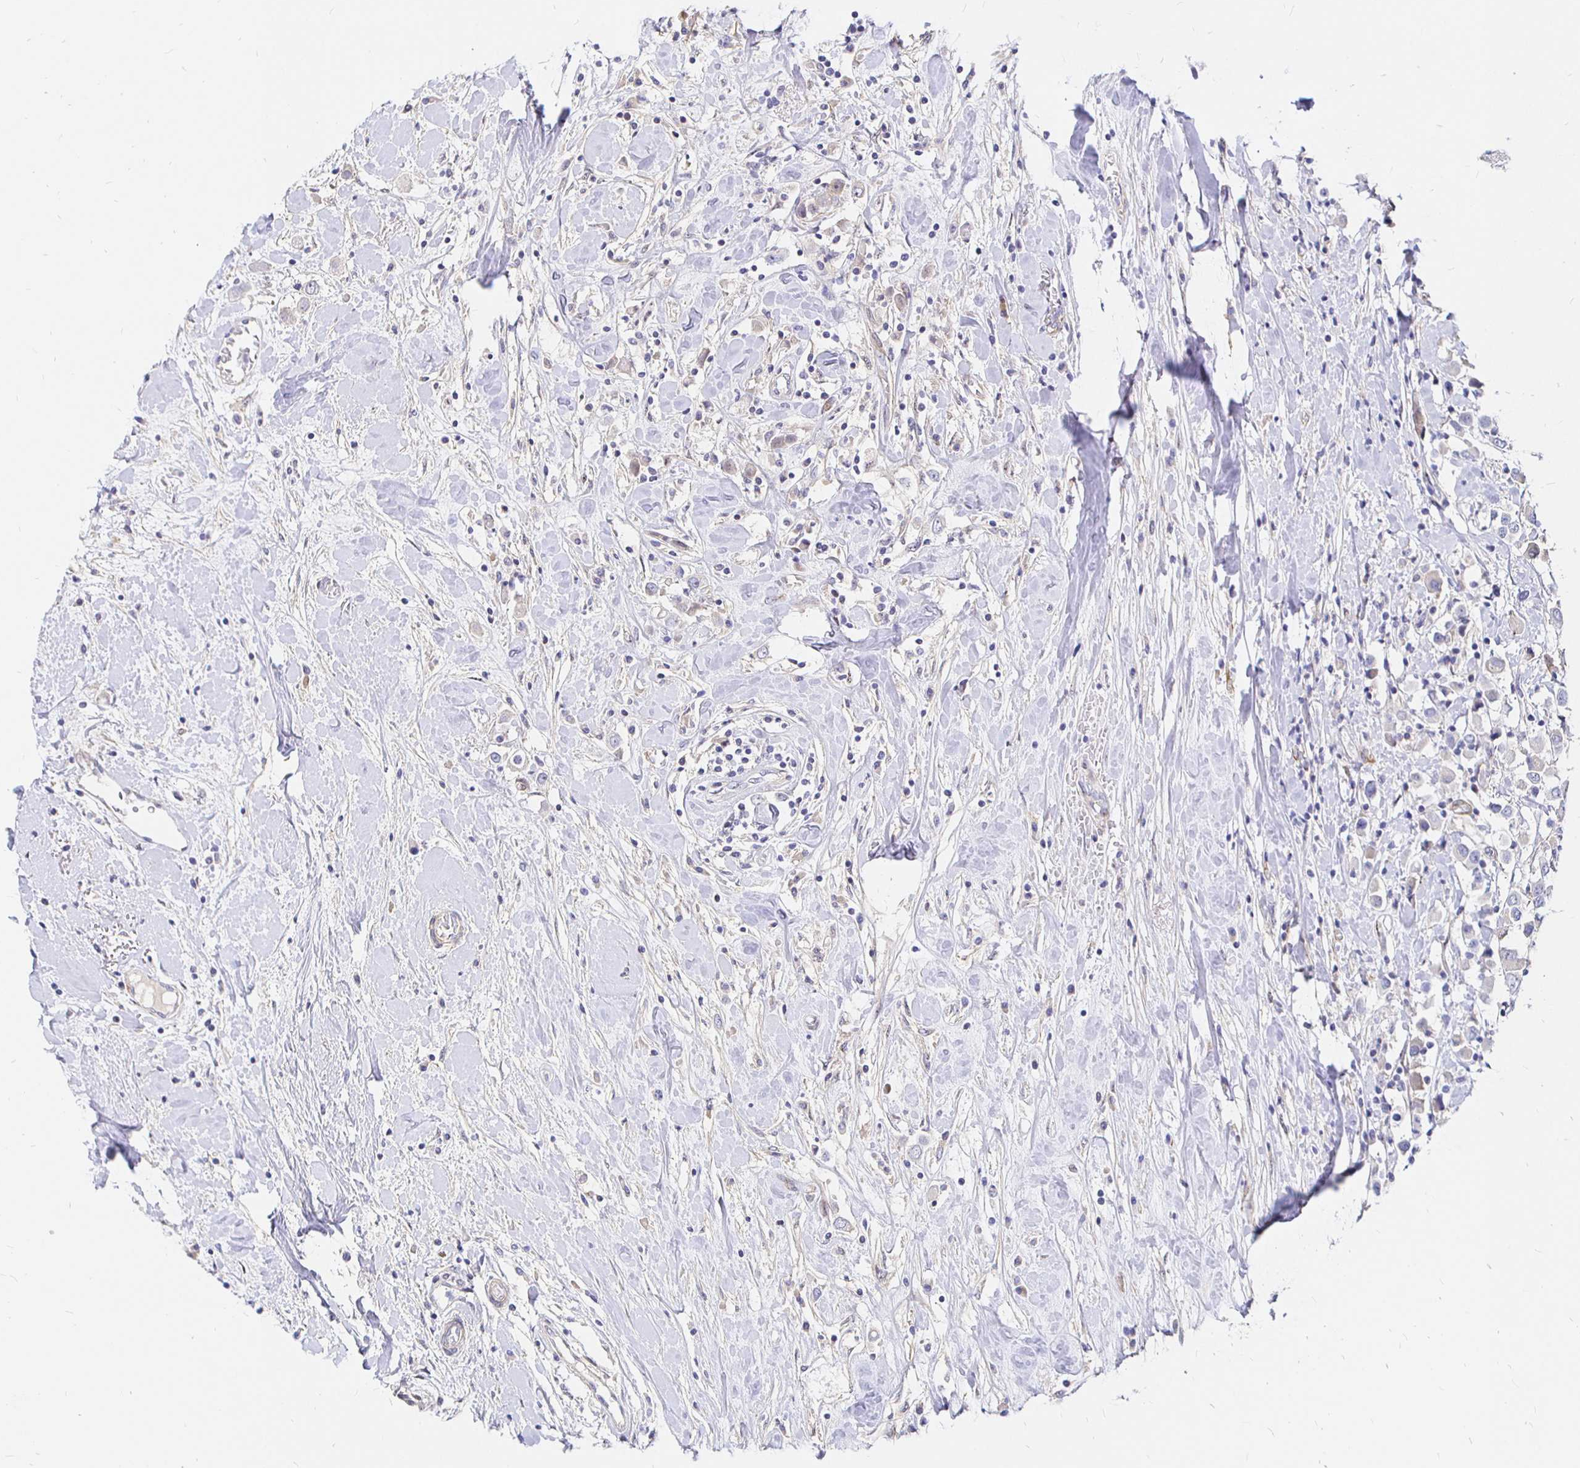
{"staining": {"intensity": "negative", "quantity": "none", "location": "none"}, "tissue": "breast cancer", "cell_type": "Tumor cells", "image_type": "cancer", "snomed": [{"axis": "morphology", "description": "Duct carcinoma"}, {"axis": "topography", "description": "Breast"}], "caption": "IHC histopathology image of human breast cancer (infiltrating ductal carcinoma) stained for a protein (brown), which shows no staining in tumor cells.", "gene": "PALM2AKAP2", "patient": {"sex": "female", "age": 61}}